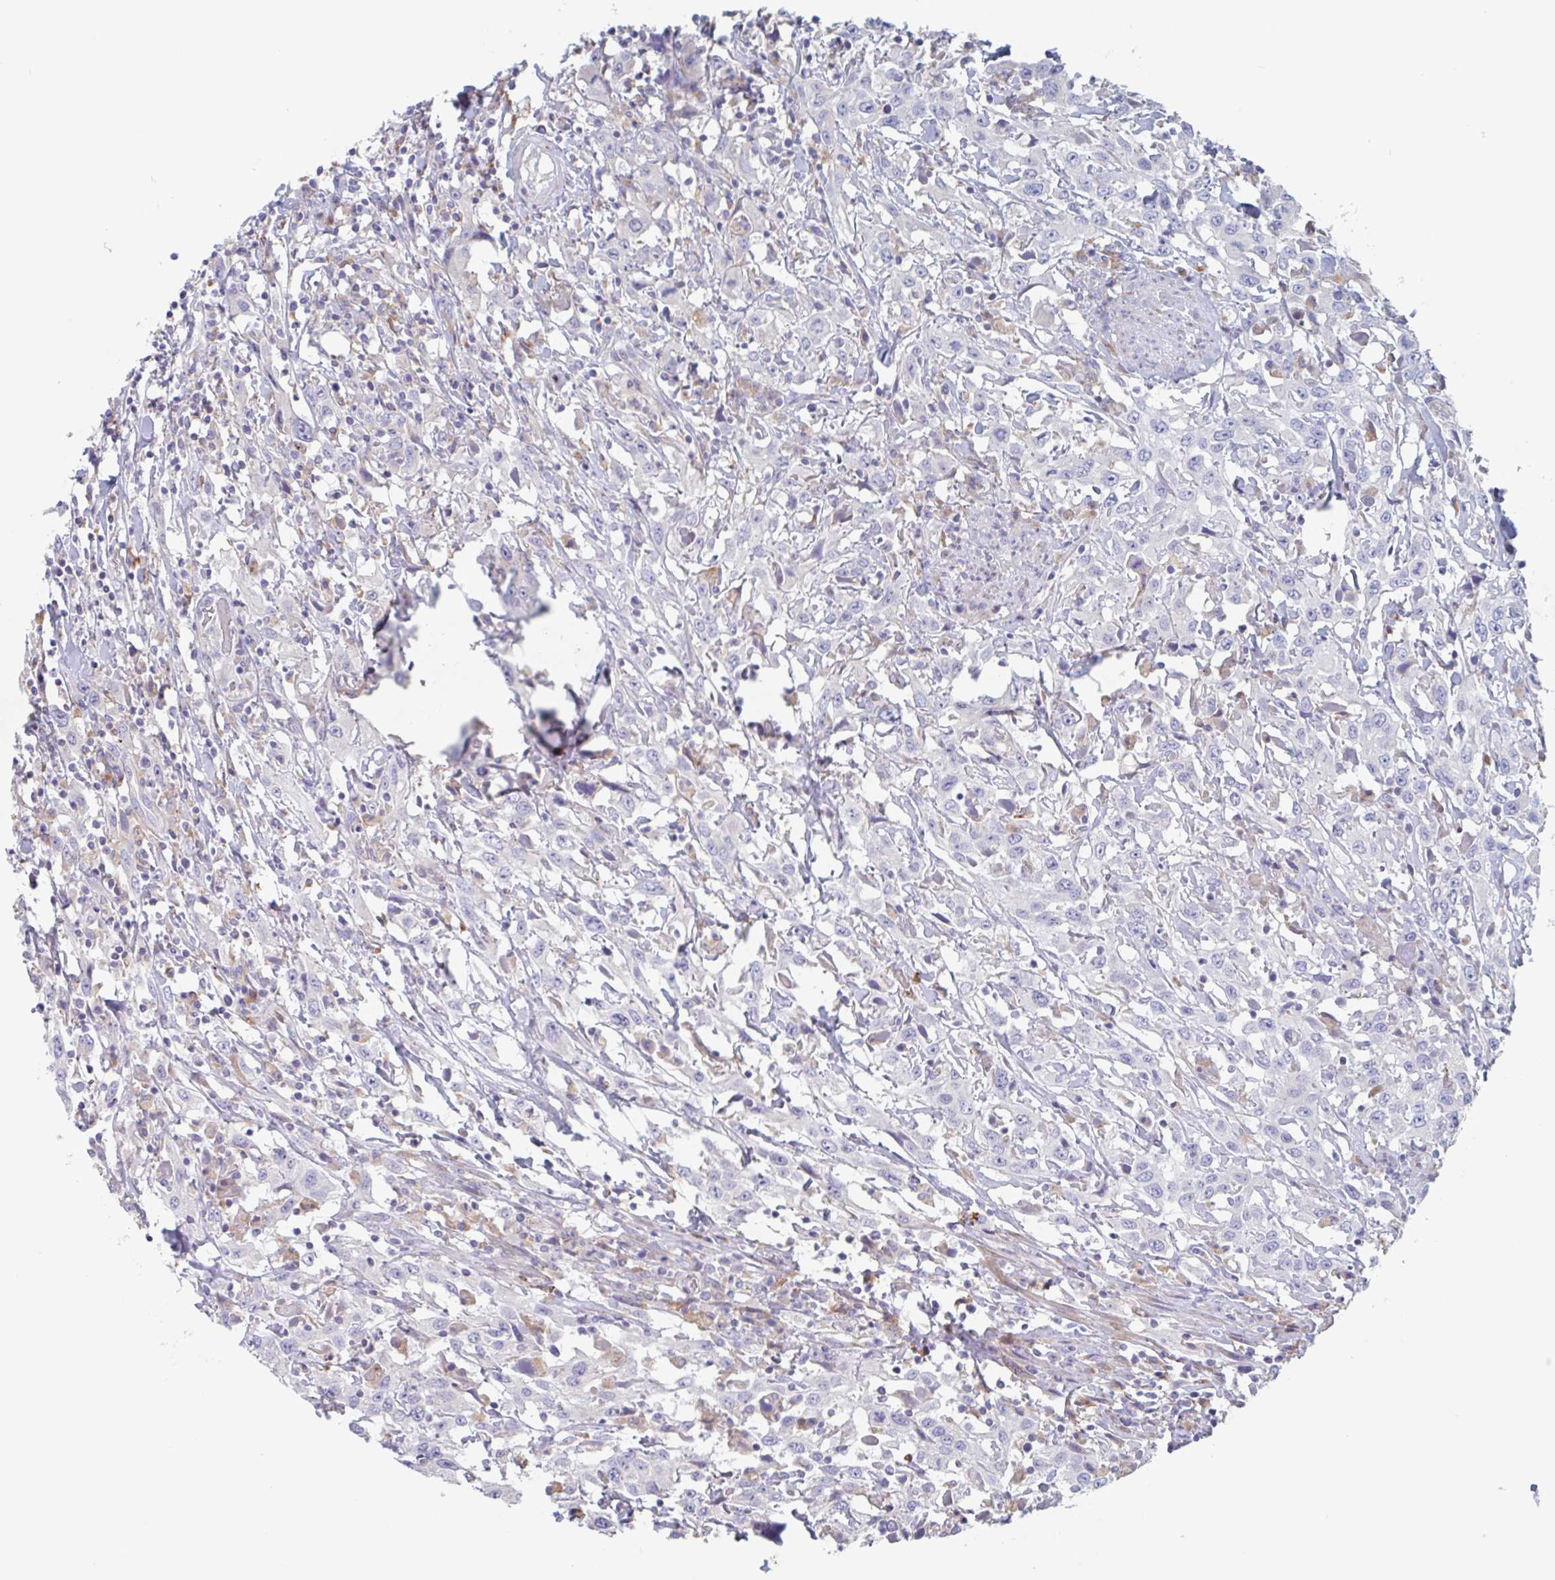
{"staining": {"intensity": "negative", "quantity": "none", "location": "none"}, "tissue": "urothelial cancer", "cell_type": "Tumor cells", "image_type": "cancer", "snomed": [{"axis": "morphology", "description": "Urothelial carcinoma, High grade"}, {"axis": "topography", "description": "Urinary bladder"}], "caption": "Photomicrograph shows no significant protein positivity in tumor cells of urothelial carcinoma (high-grade).", "gene": "MANBA", "patient": {"sex": "male", "age": 61}}